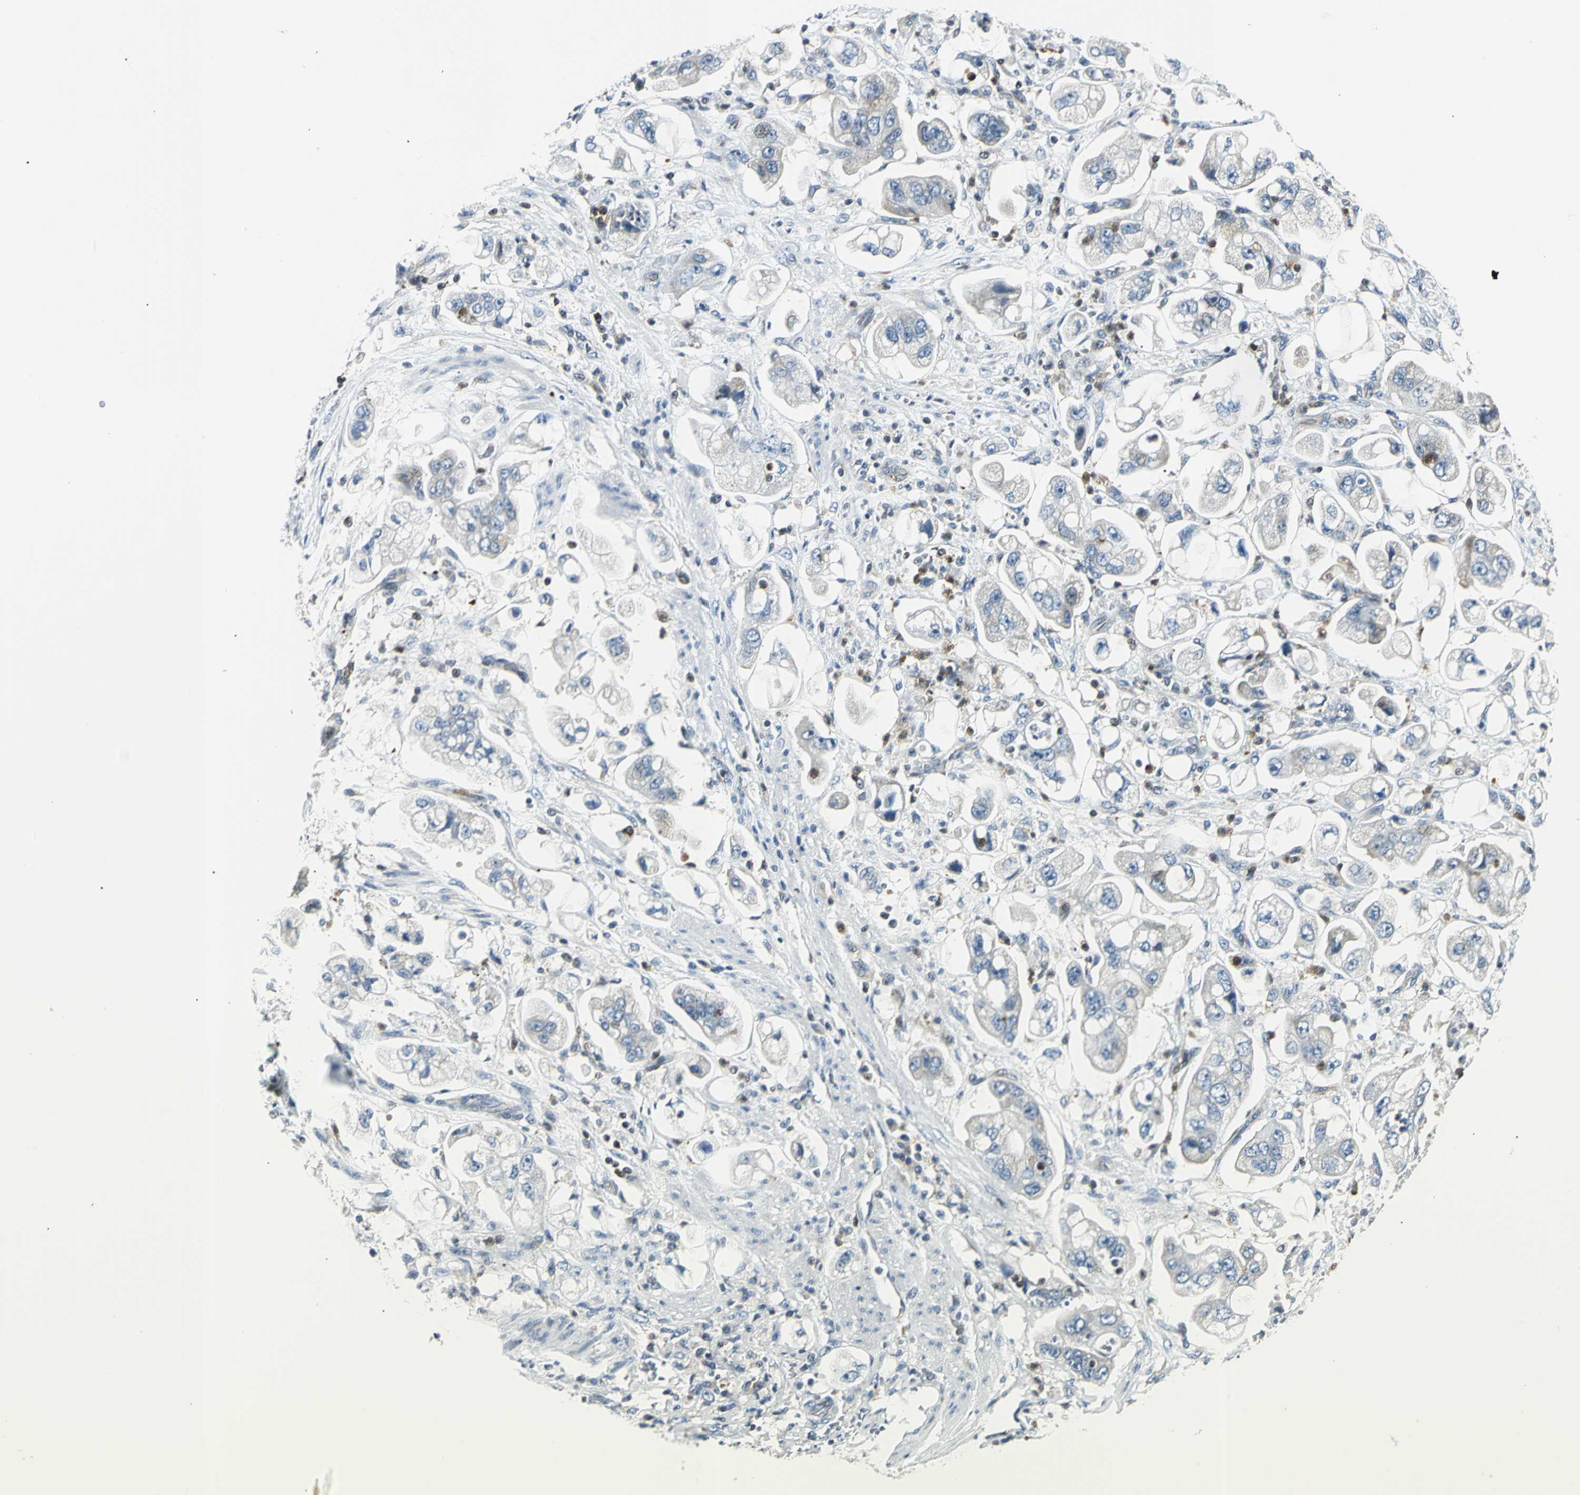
{"staining": {"intensity": "weak", "quantity": "25%-75%", "location": "cytoplasmic/membranous"}, "tissue": "stomach cancer", "cell_type": "Tumor cells", "image_type": "cancer", "snomed": [{"axis": "morphology", "description": "Adenocarcinoma, NOS"}, {"axis": "topography", "description": "Stomach"}], "caption": "The image exhibits staining of adenocarcinoma (stomach), revealing weak cytoplasmic/membranous protein expression (brown color) within tumor cells. The protein is shown in brown color, while the nuclei are stained blue.", "gene": "USP40", "patient": {"sex": "male", "age": 62}}